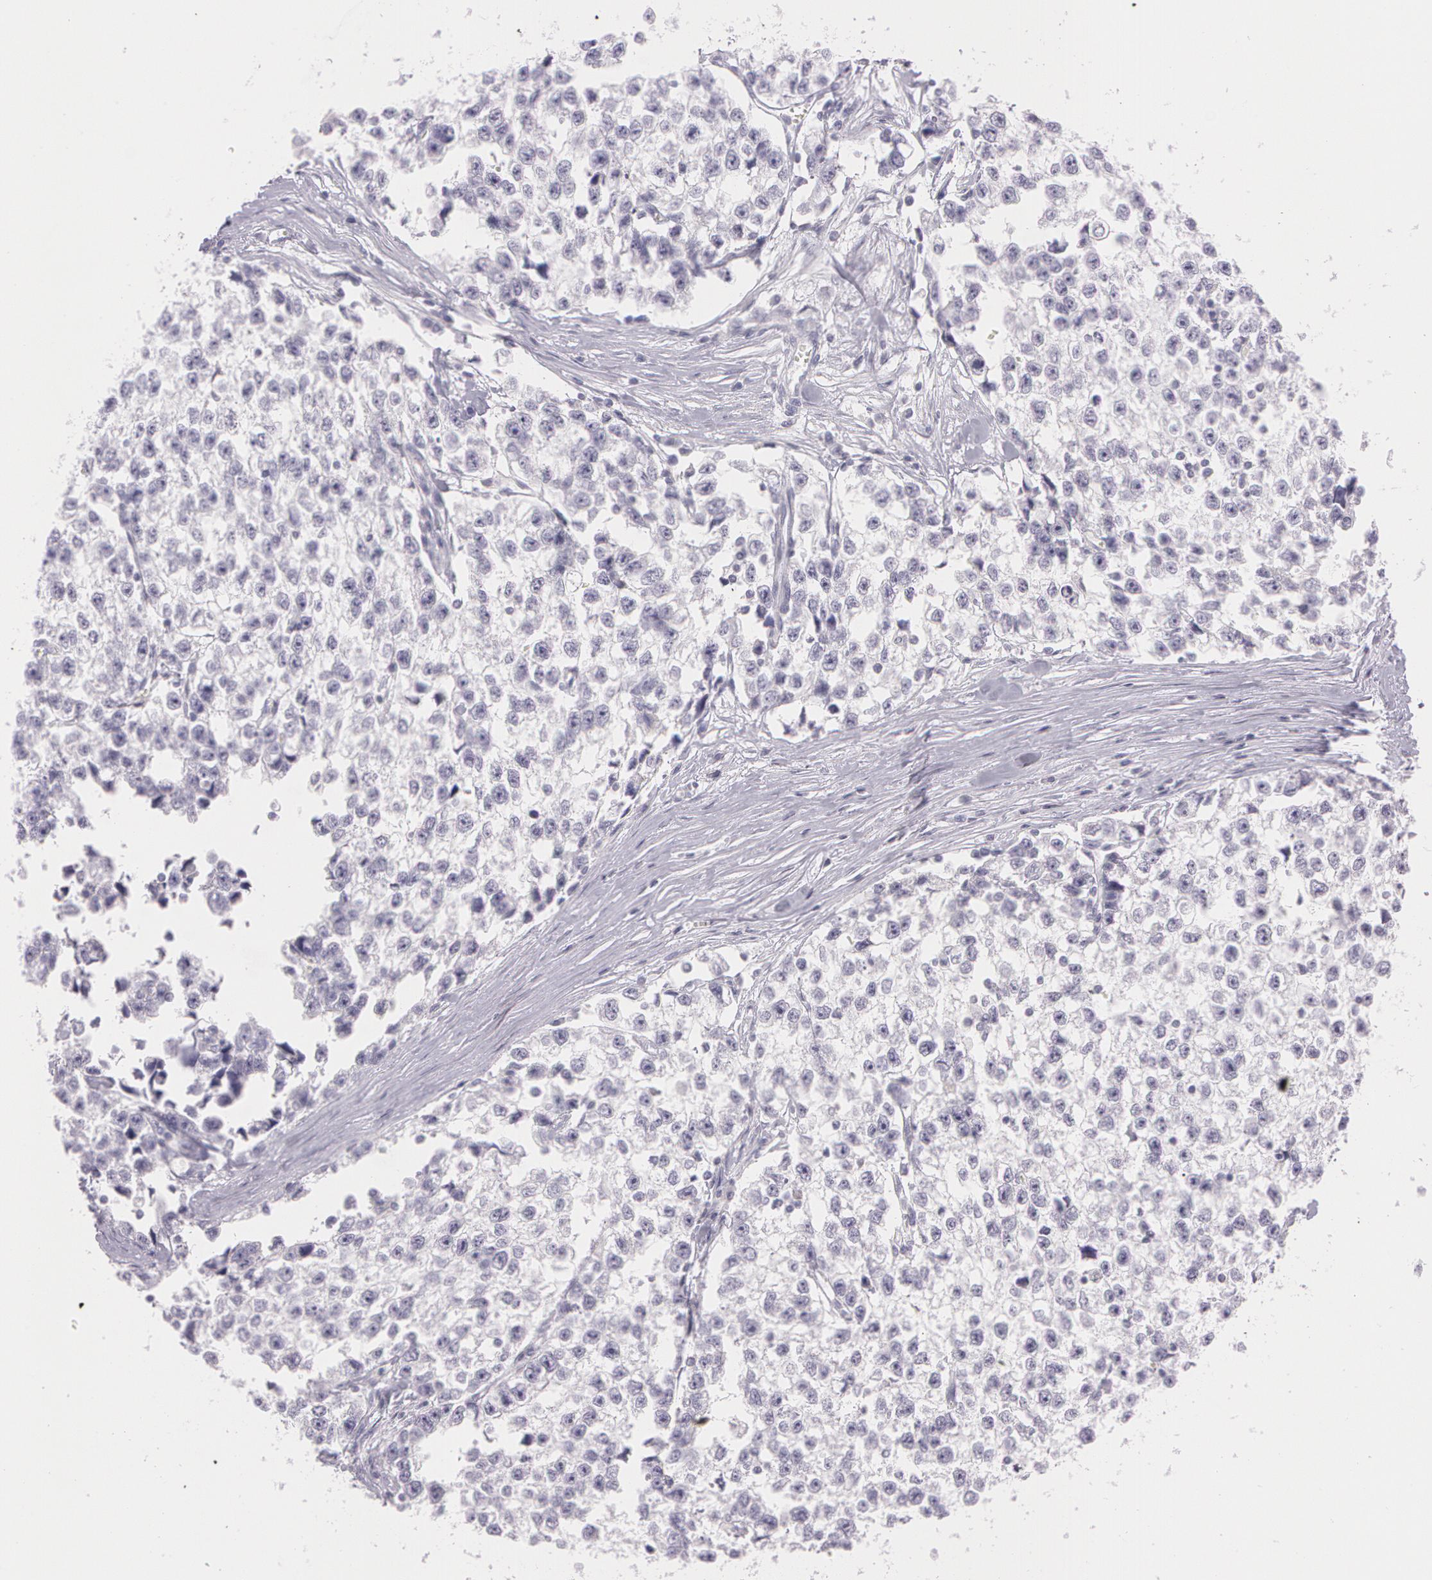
{"staining": {"intensity": "negative", "quantity": "none", "location": "none"}, "tissue": "testis cancer", "cell_type": "Tumor cells", "image_type": "cancer", "snomed": [{"axis": "morphology", "description": "Seminoma, NOS"}, {"axis": "morphology", "description": "Carcinoma, Embryonal, NOS"}, {"axis": "topography", "description": "Testis"}], "caption": "DAB immunohistochemical staining of human testis embryonal carcinoma demonstrates no significant expression in tumor cells. (DAB (3,3'-diaminobenzidine) immunohistochemistry (IHC), high magnification).", "gene": "OTC", "patient": {"sex": "male", "age": 30}}